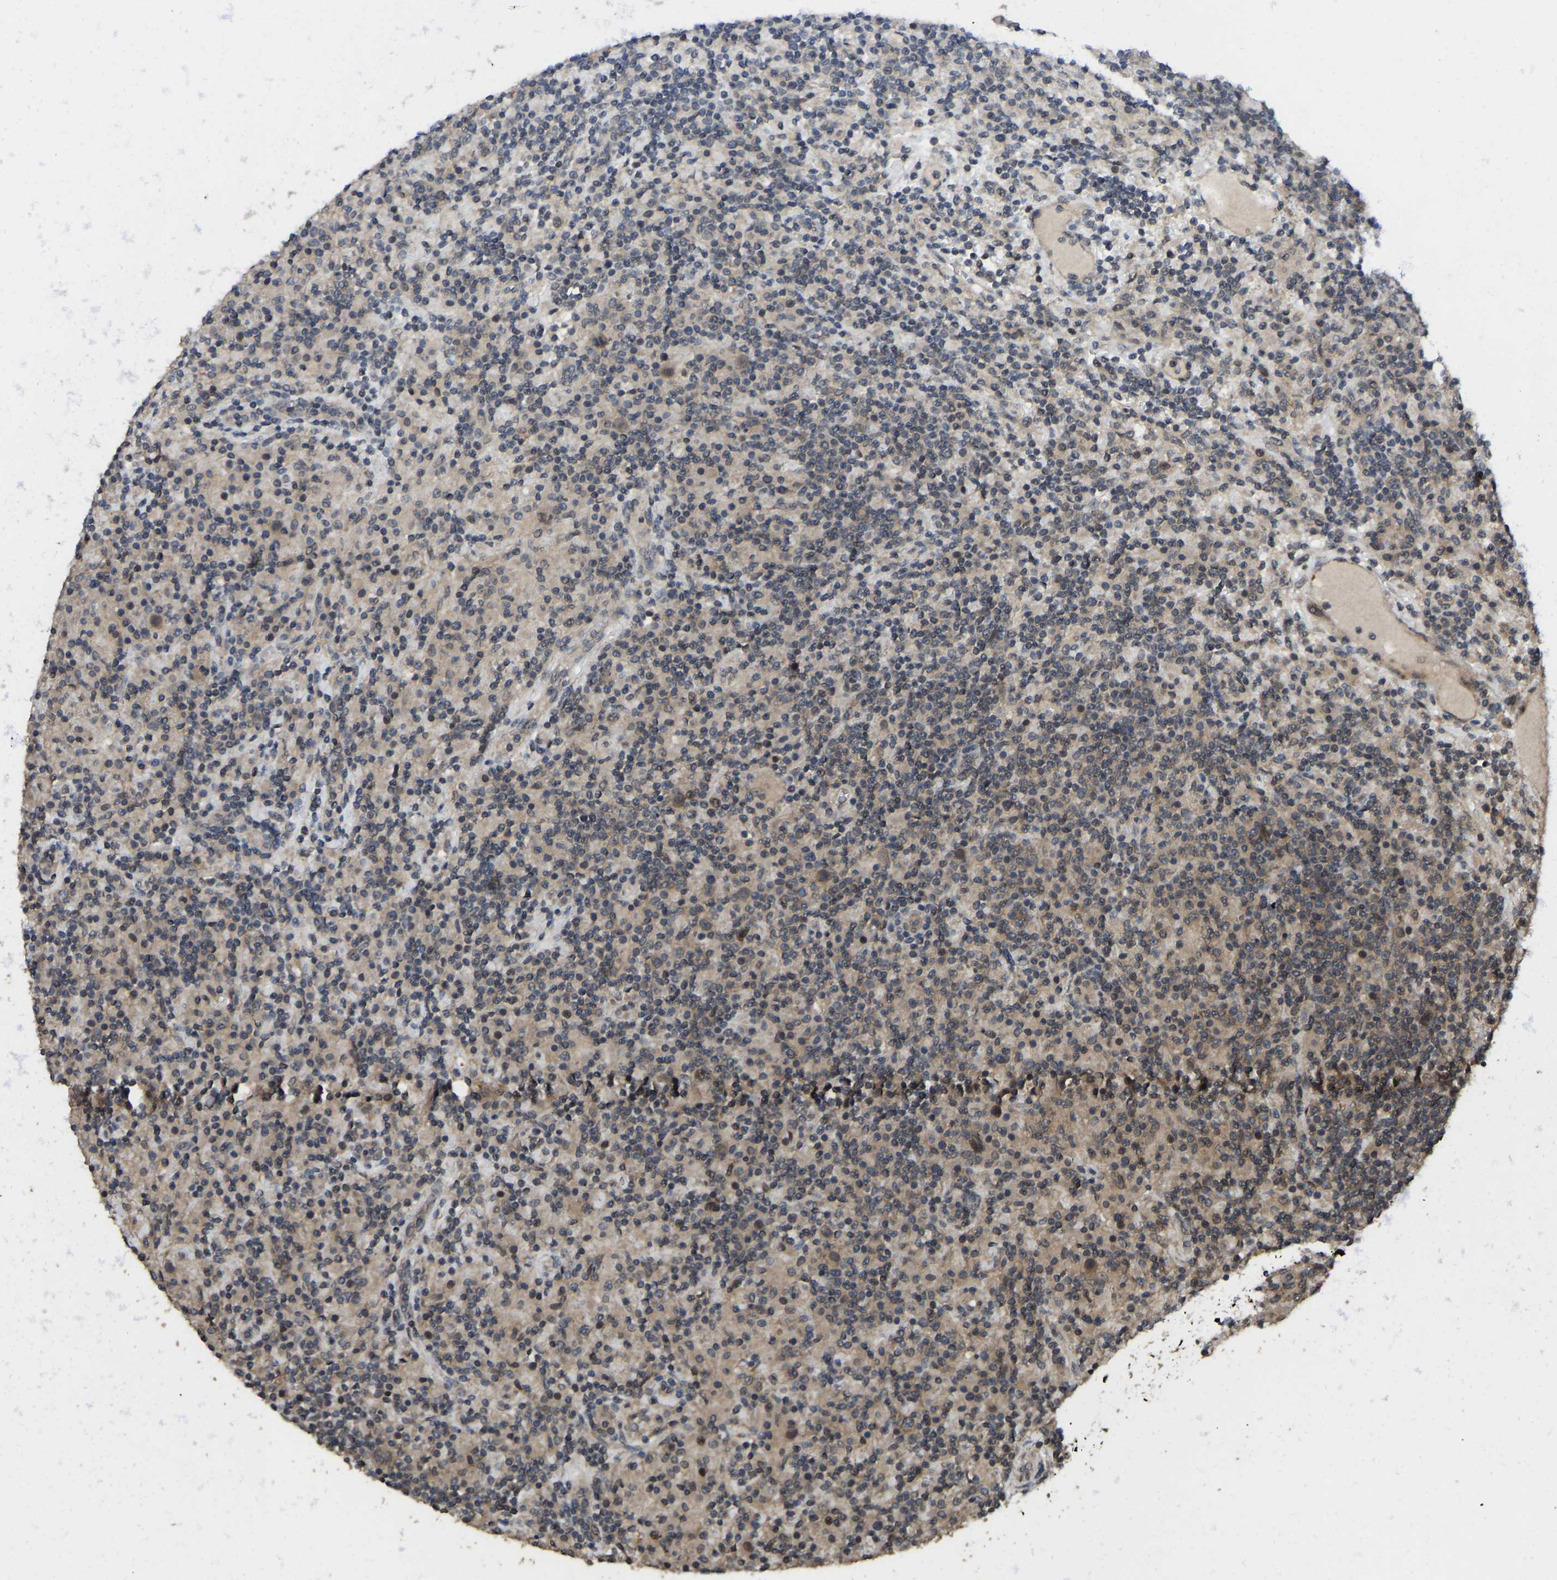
{"staining": {"intensity": "moderate", "quantity": "25%-75%", "location": "cytoplasmic/membranous"}, "tissue": "lymphoma", "cell_type": "Tumor cells", "image_type": "cancer", "snomed": [{"axis": "morphology", "description": "Hodgkin's disease, NOS"}, {"axis": "topography", "description": "Lymph node"}], "caption": "Immunohistochemical staining of Hodgkin's disease exhibits moderate cytoplasmic/membranous protein staining in about 25%-75% of tumor cells.", "gene": "NDRG3", "patient": {"sex": "male", "age": 70}}